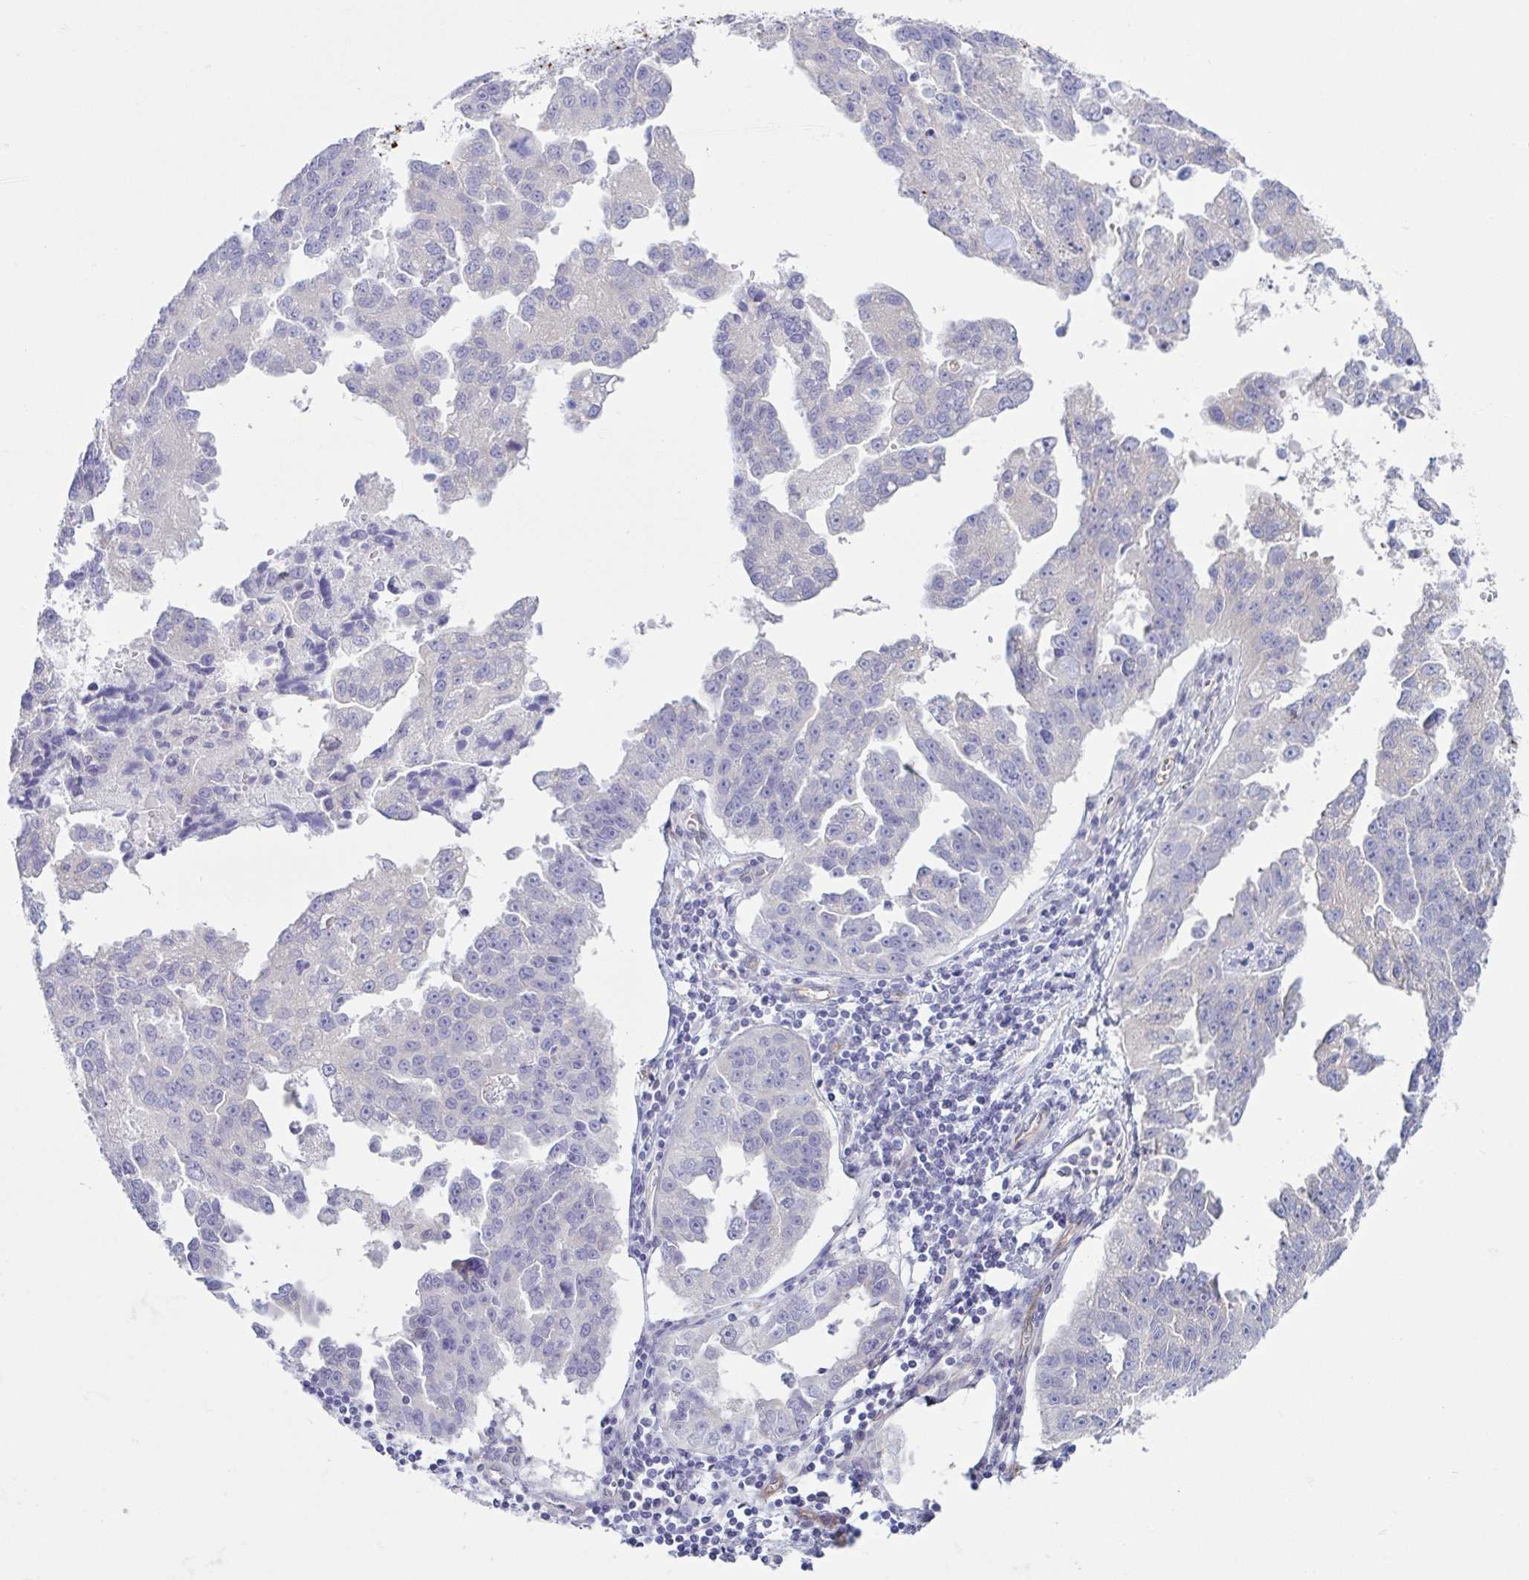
{"staining": {"intensity": "negative", "quantity": "none", "location": "none"}, "tissue": "ovarian cancer", "cell_type": "Tumor cells", "image_type": "cancer", "snomed": [{"axis": "morphology", "description": "Cystadenocarcinoma, serous, NOS"}, {"axis": "topography", "description": "Ovary"}], "caption": "The image shows no staining of tumor cells in ovarian cancer.", "gene": "TNNI2", "patient": {"sex": "female", "age": 75}}